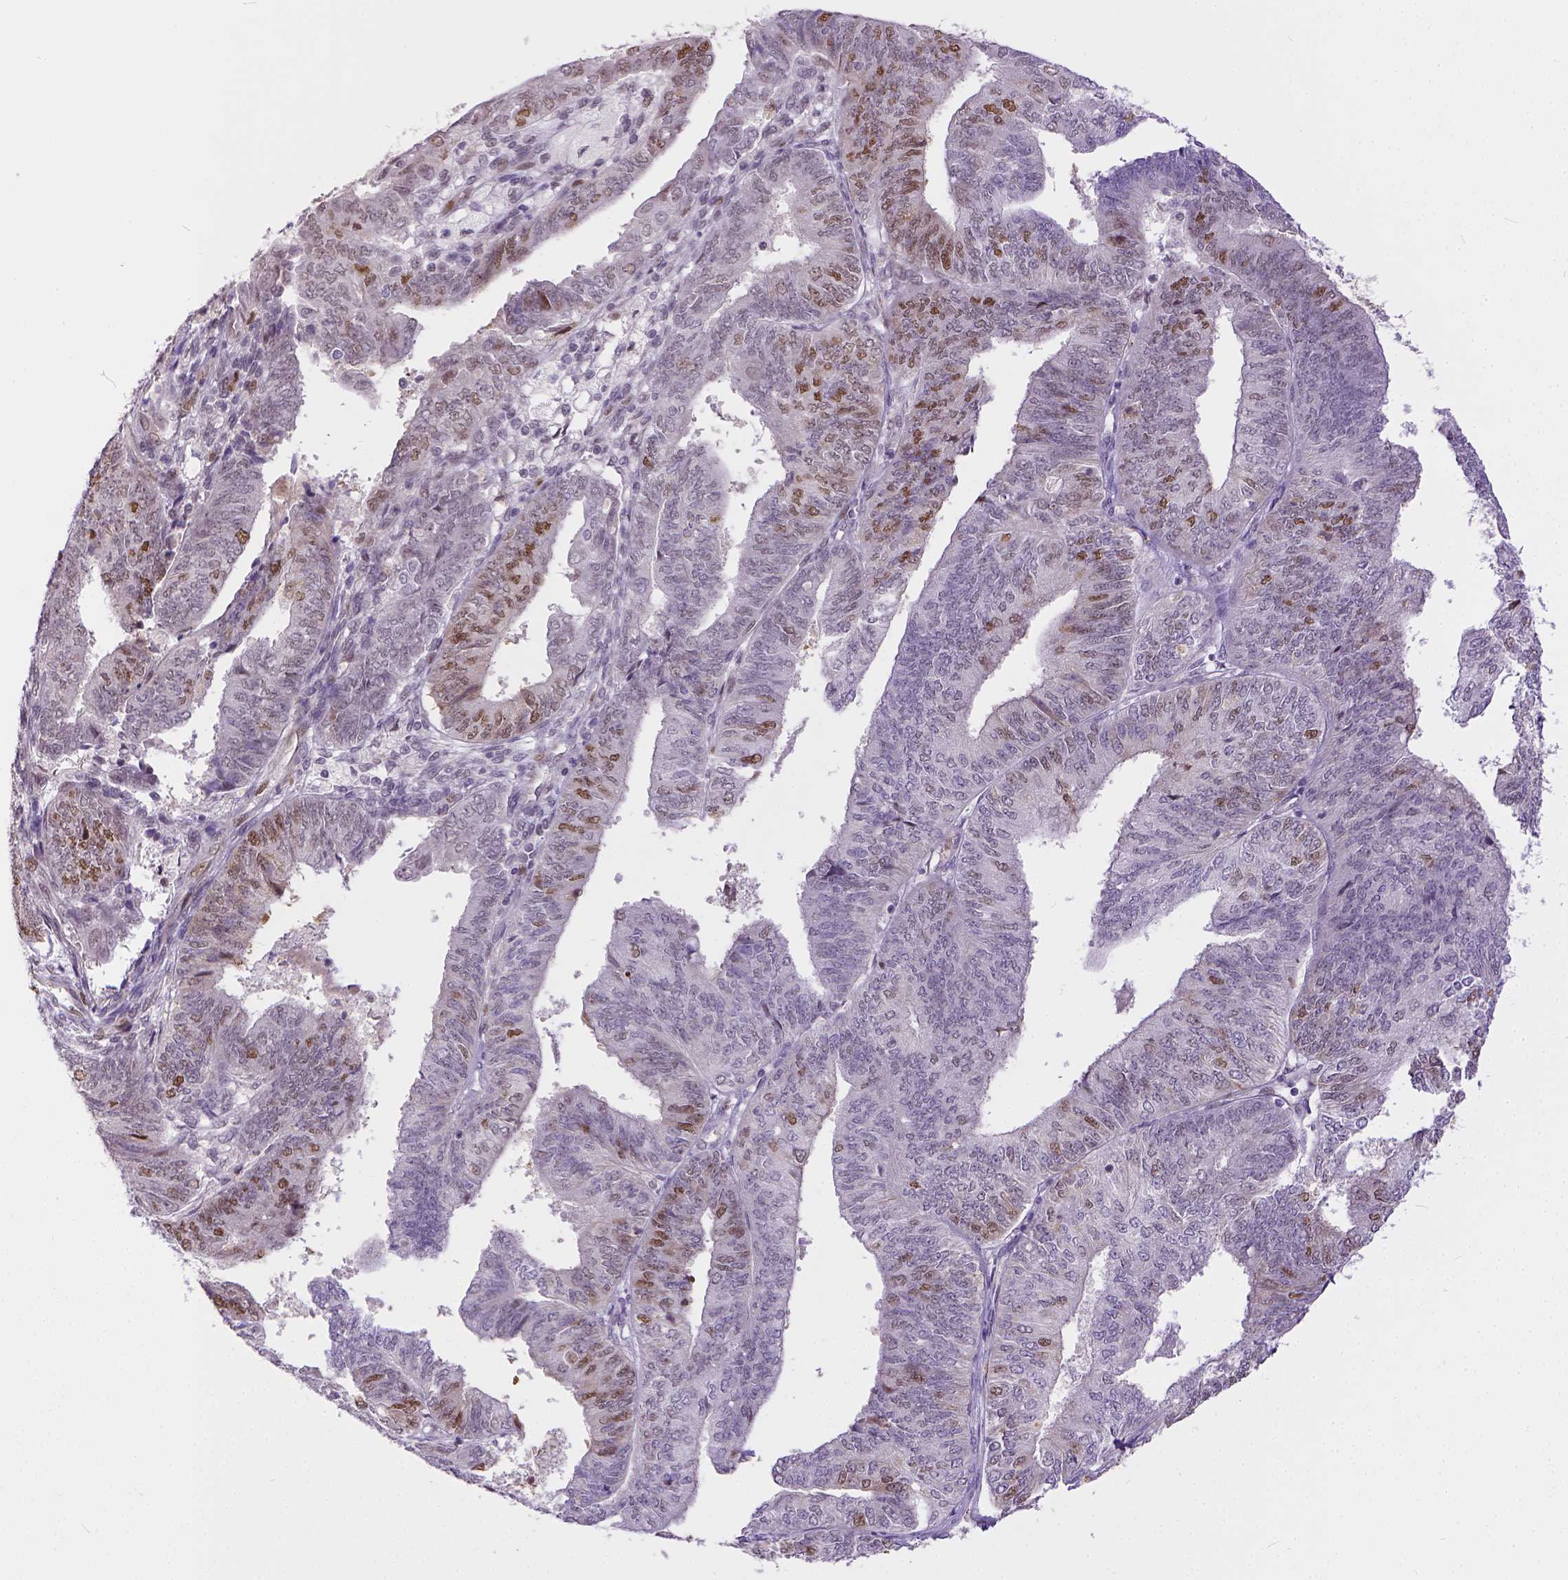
{"staining": {"intensity": "moderate", "quantity": "<25%", "location": "nuclear"}, "tissue": "endometrial cancer", "cell_type": "Tumor cells", "image_type": "cancer", "snomed": [{"axis": "morphology", "description": "Adenocarcinoma, NOS"}, {"axis": "topography", "description": "Endometrium"}], "caption": "This micrograph exhibits IHC staining of endometrial cancer (adenocarcinoma), with low moderate nuclear positivity in about <25% of tumor cells.", "gene": "ERCC1", "patient": {"sex": "female", "age": 58}}